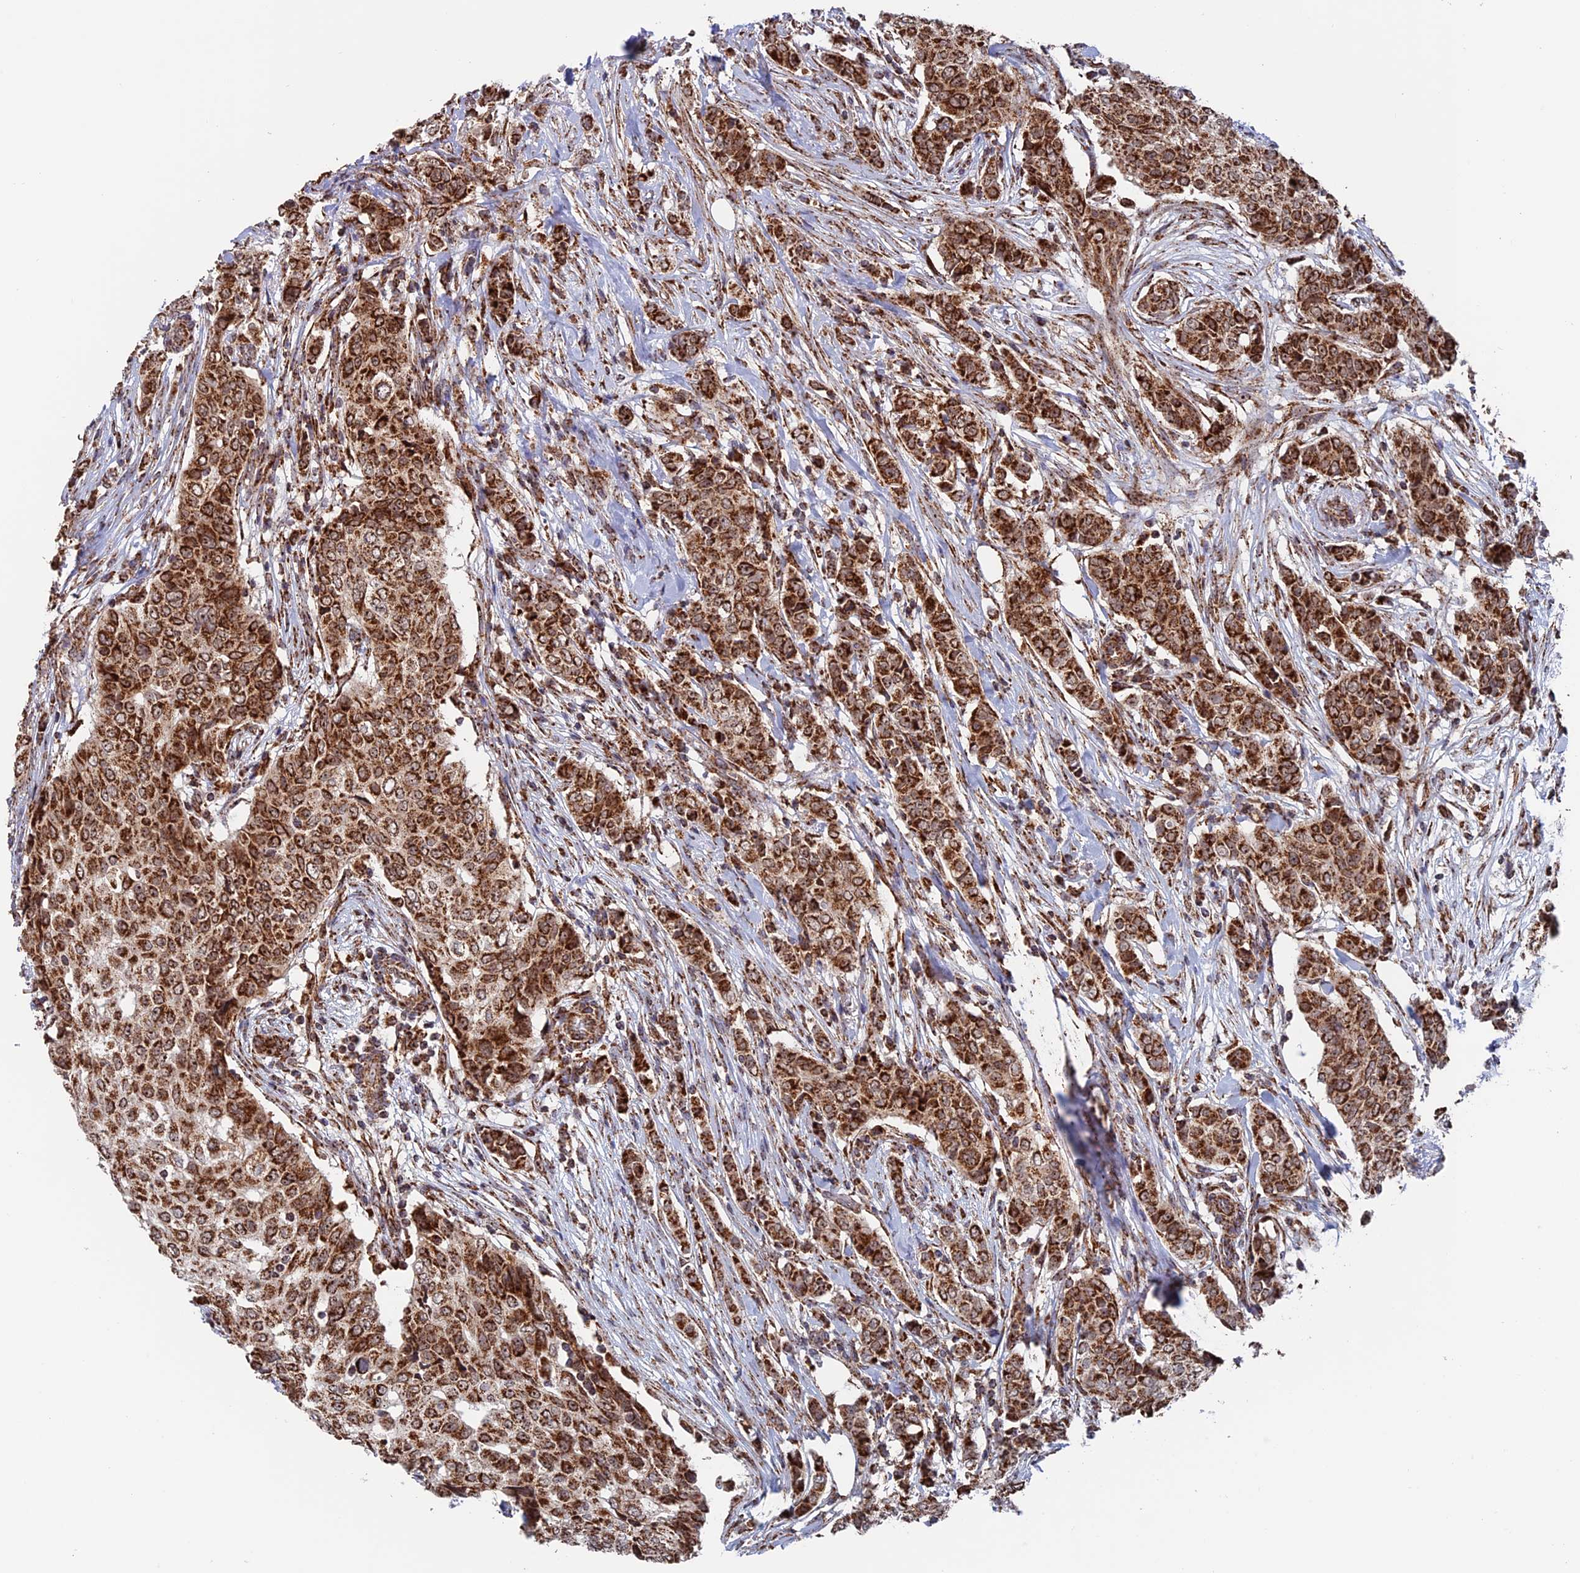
{"staining": {"intensity": "strong", "quantity": ">75%", "location": "cytoplasmic/membranous"}, "tissue": "breast cancer", "cell_type": "Tumor cells", "image_type": "cancer", "snomed": [{"axis": "morphology", "description": "Lobular carcinoma"}, {"axis": "topography", "description": "Breast"}], "caption": "IHC staining of lobular carcinoma (breast), which shows high levels of strong cytoplasmic/membranous expression in approximately >75% of tumor cells indicating strong cytoplasmic/membranous protein staining. The staining was performed using DAB (3,3'-diaminobenzidine) (brown) for protein detection and nuclei were counterstained in hematoxylin (blue).", "gene": "DTYMK", "patient": {"sex": "female", "age": 51}}